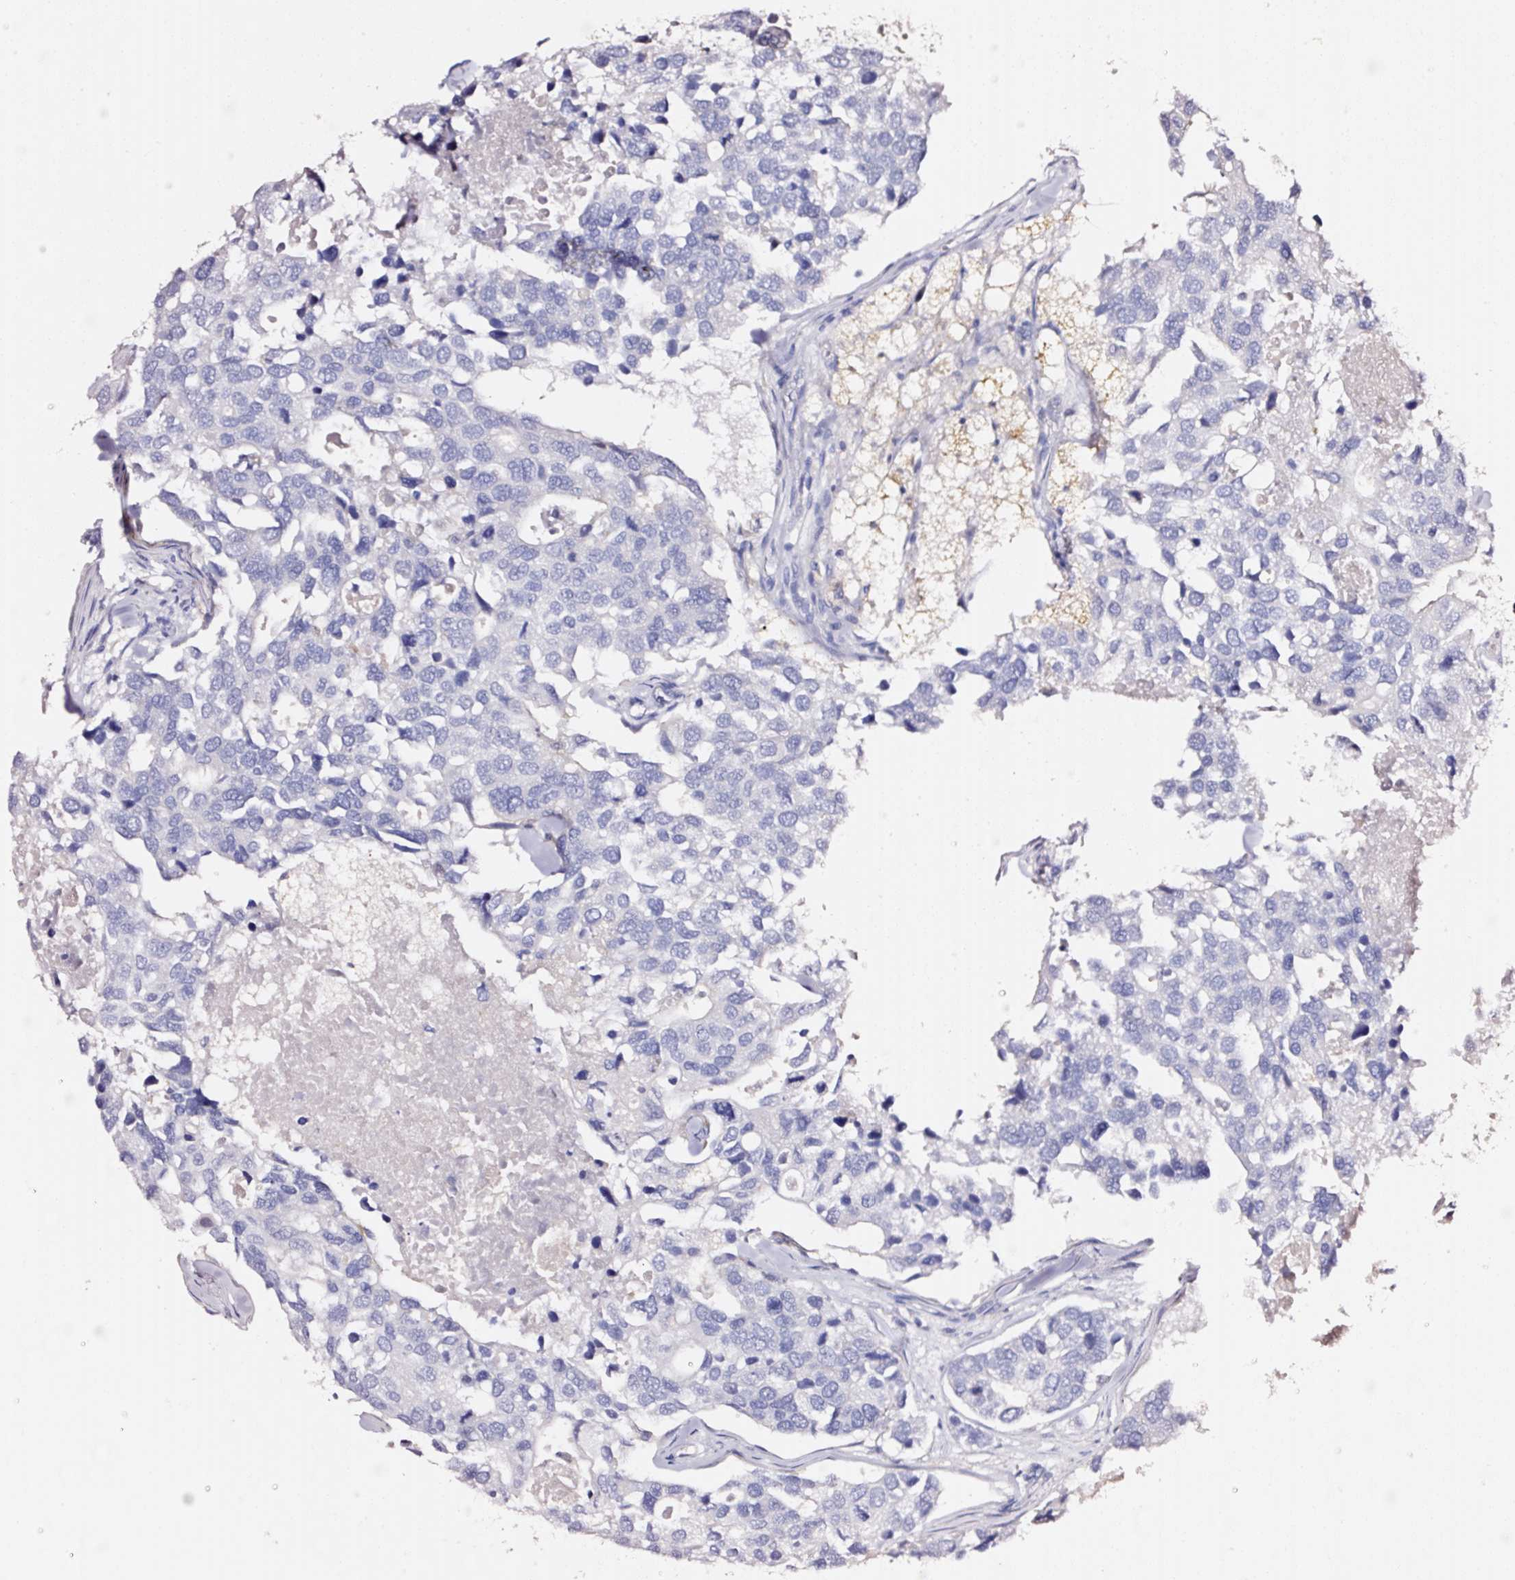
{"staining": {"intensity": "negative", "quantity": "none", "location": "none"}, "tissue": "breast cancer", "cell_type": "Tumor cells", "image_type": "cancer", "snomed": [{"axis": "morphology", "description": "Duct carcinoma"}, {"axis": "topography", "description": "Breast"}], "caption": "There is no significant positivity in tumor cells of breast cancer.", "gene": "CYB561A3", "patient": {"sex": "female", "age": 83}}